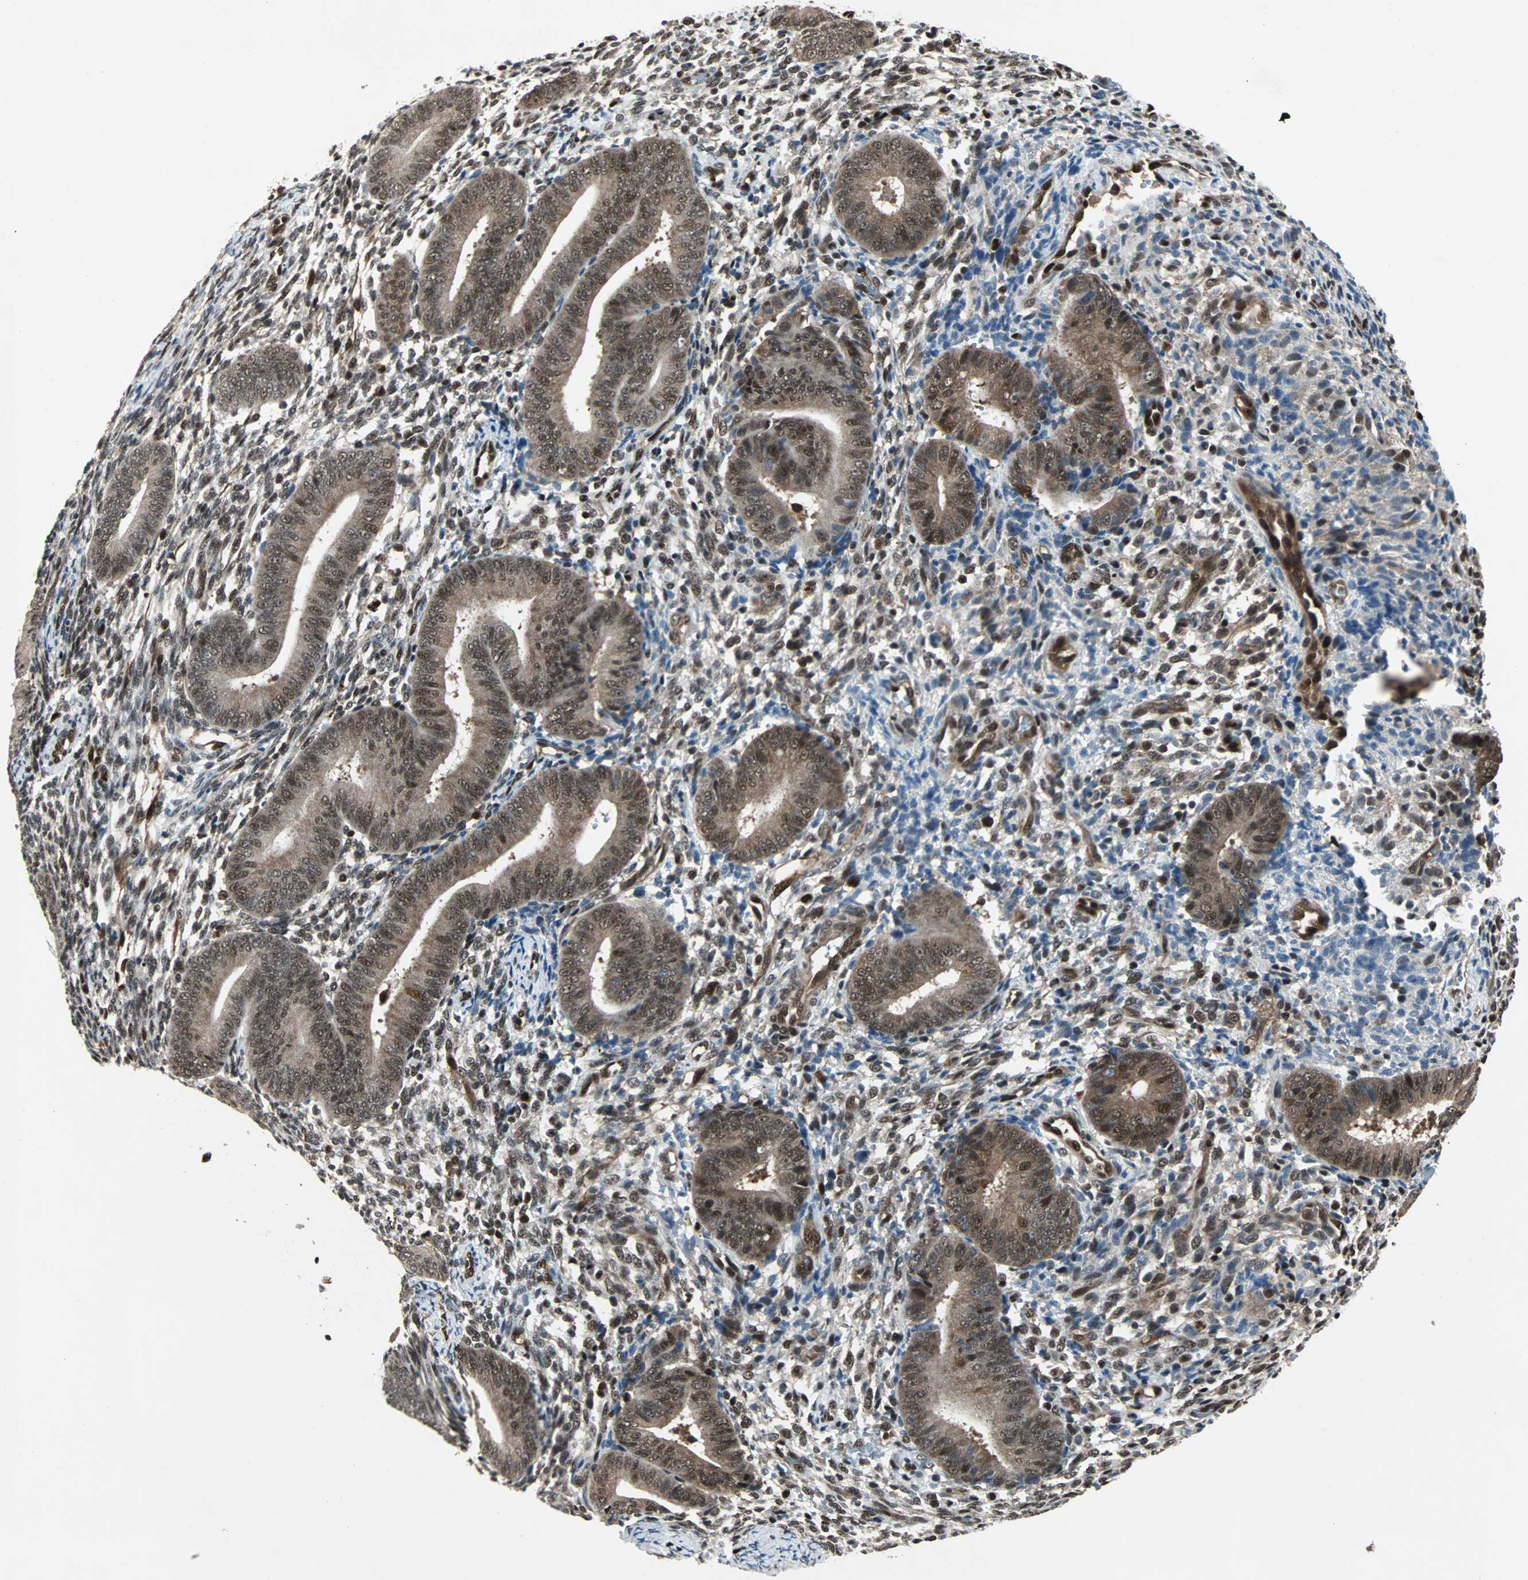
{"staining": {"intensity": "strong", "quantity": "25%-75%", "location": "cytoplasmic/membranous,nuclear"}, "tissue": "endometrium", "cell_type": "Cells in endometrial stroma", "image_type": "normal", "snomed": [{"axis": "morphology", "description": "Normal tissue, NOS"}, {"axis": "topography", "description": "Uterus"}, {"axis": "topography", "description": "Endometrium"}], "caption": "IHC photomicrograph of normal endometrium: endometrium stained using IHC exhibits high levels of strong protein expression localized specifically in the cytoplasmic/membranous,nuclear of cells in endometrial stroma, appearing as a cytoplasmic/membranous,nuclear brown color.", "gene": "ACLY", "patient": {"sex": "female", "age": 33}}